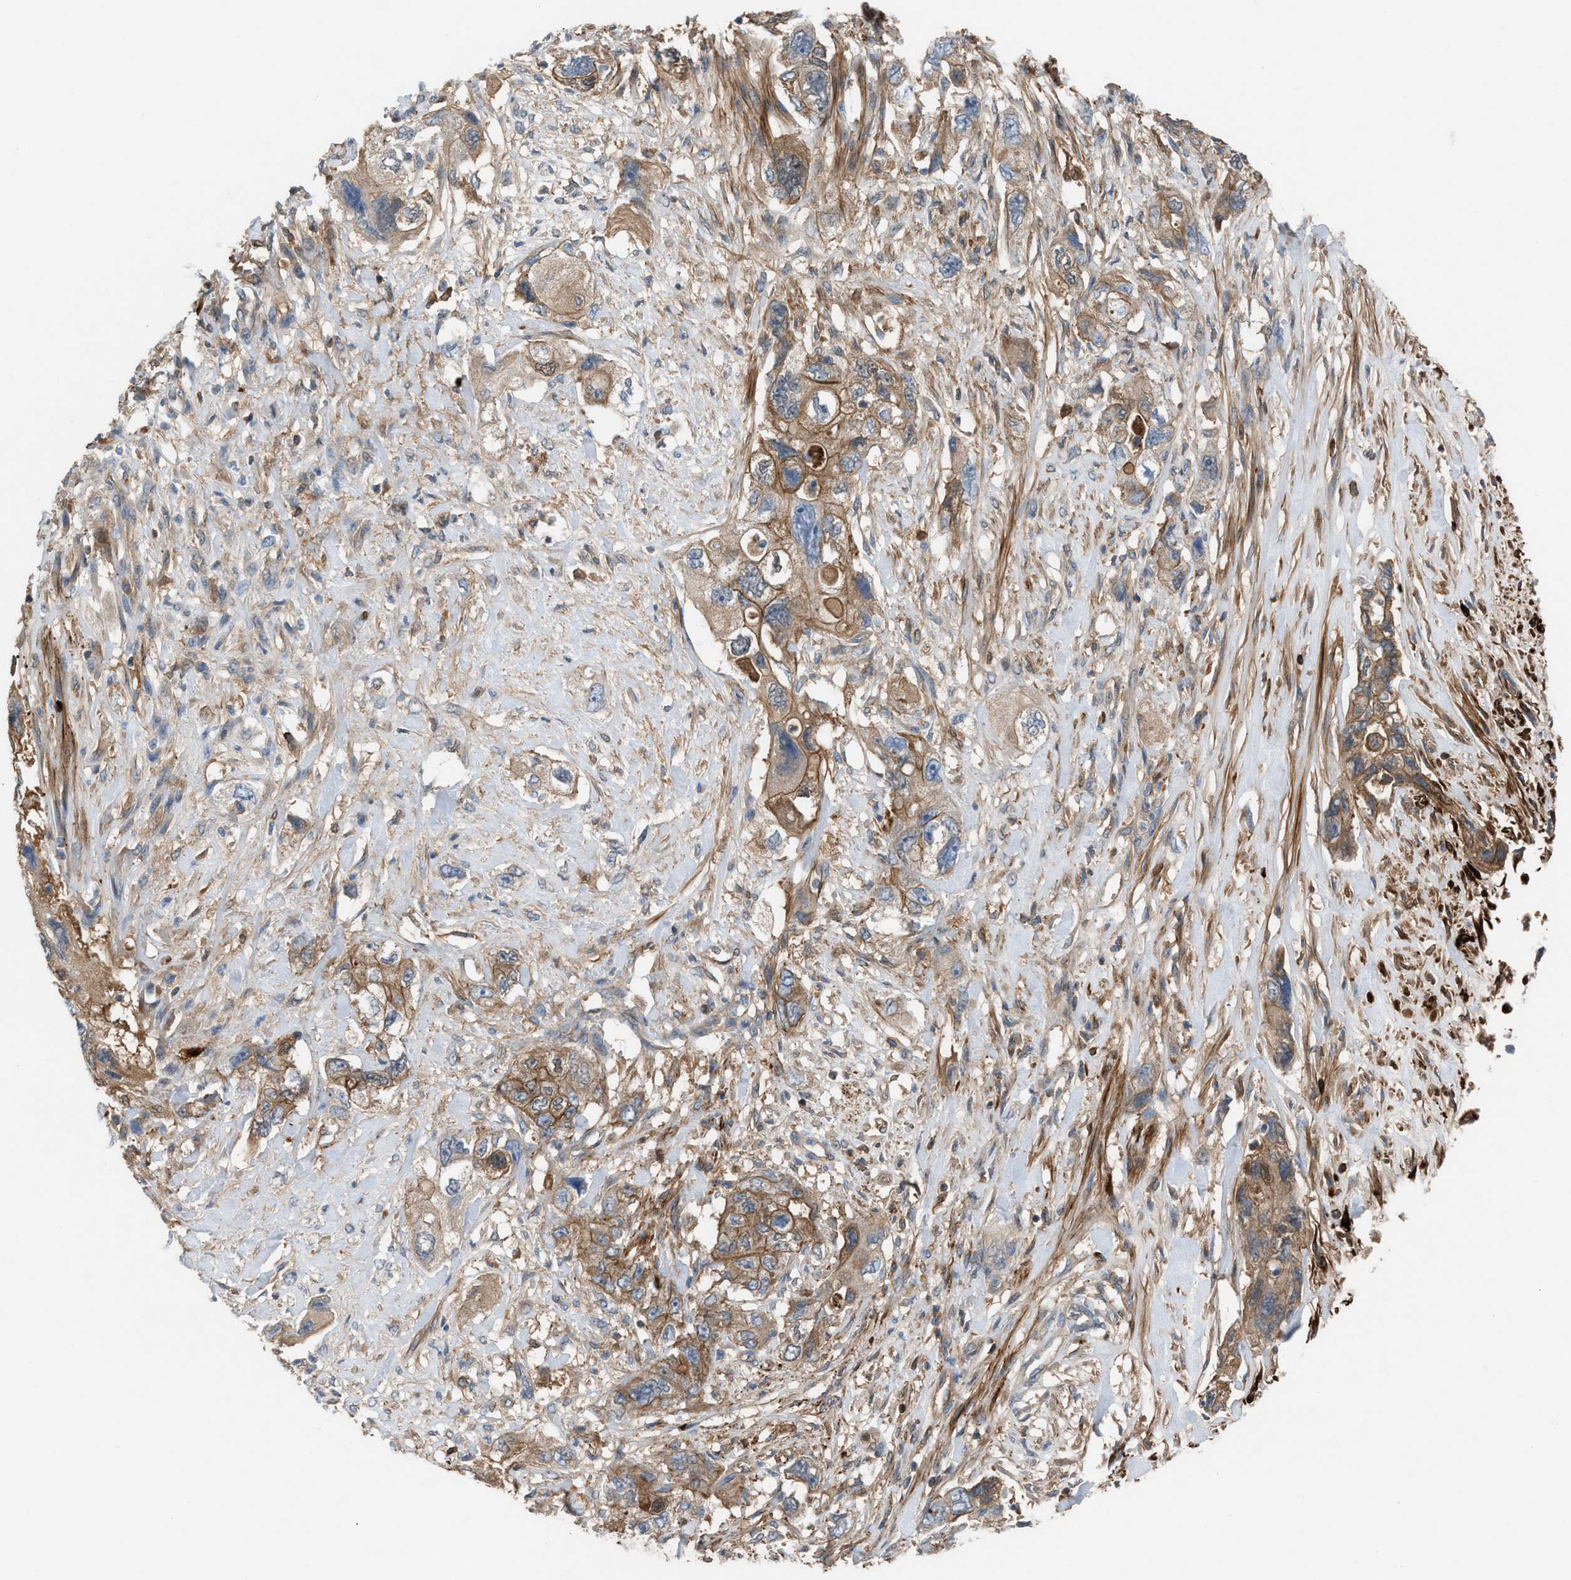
{"staining": {"intensity": "moderate", "quantity": ">75%", "location": "cytoplasmic/membranous"}, "tissue": "pancreatic cancer", "cell_type": "Tumor cells", "image_type": "cancer", "snomed": [{"axis": "morphology", "description": "Adenocarcinoma, NOS"}, {"axis": "topography", "description": "Pancreas"}], "caption": "DAB (3,3'-diaminobenzidine) immunohistochemical staining of human pancreatic adenocarcinoma exhibits moderate cytoplasmic/membranous protein staining in about >75% of tumor cells.", "gene": "TPK1", "patient": {"sex": "female", "age": 73}}